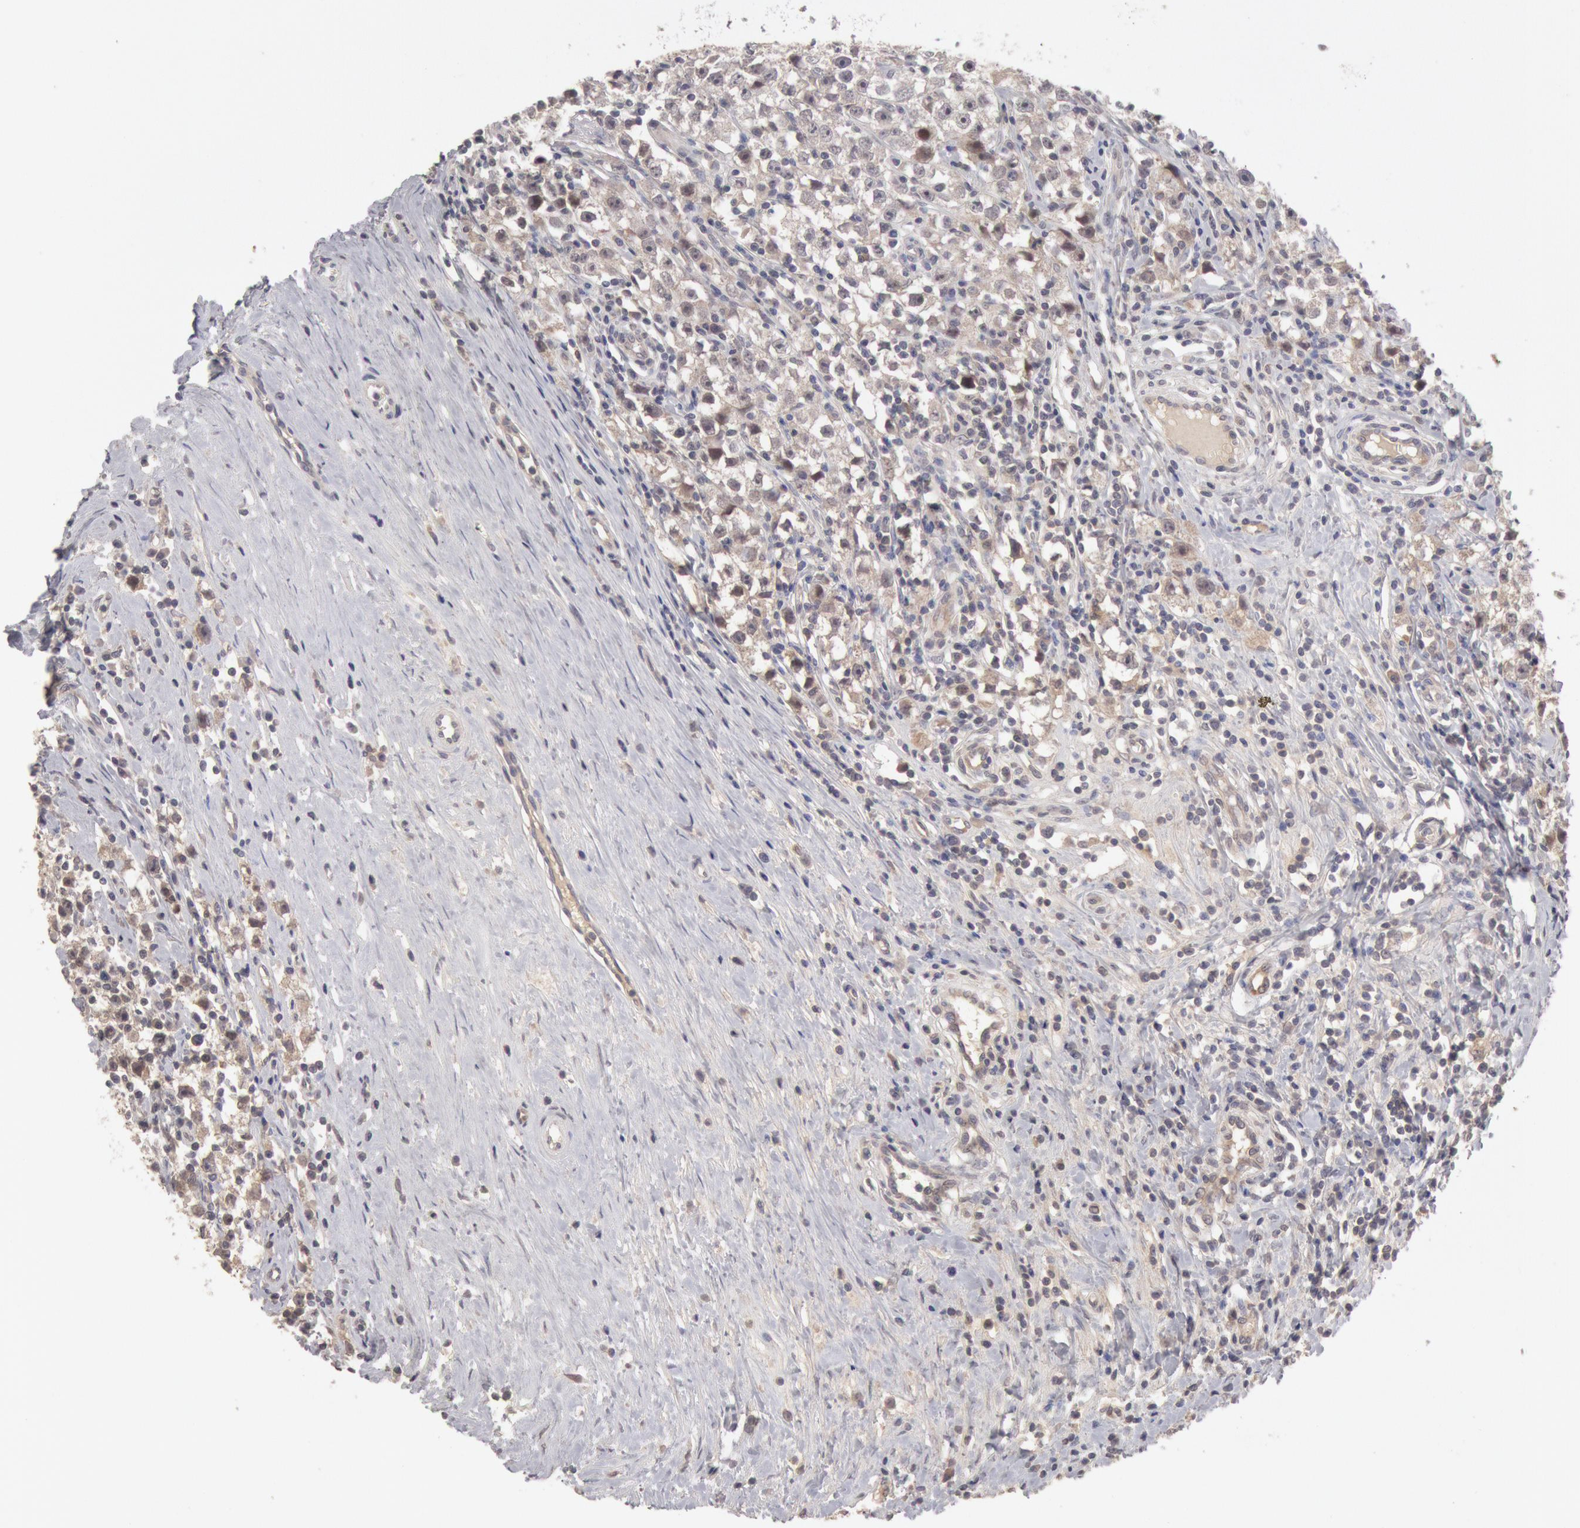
{"staining": {"intensity": "weak", "quantity": "25%-75%", "location": "cytoplasmic/membranous"}, "tissue": "testis cancer", "cell_type": "Tumor cells", "image_type": "cancer", "snomed": [{"axis": "morphology", "description": "Seminoma, NOS"}, {"axis": "topography", "description": "Testis"}], "caption": "Immunohistochemistry (DAB) staining of human testis cancer displays weak cytoplasmic/membranous protein expression in approximately 25%-75% of tumor cells. (IHC, brightfield microscopy, high magnification).", "gene": "ZFP36L1", "patient": {"sex": "male", "age": 35}}